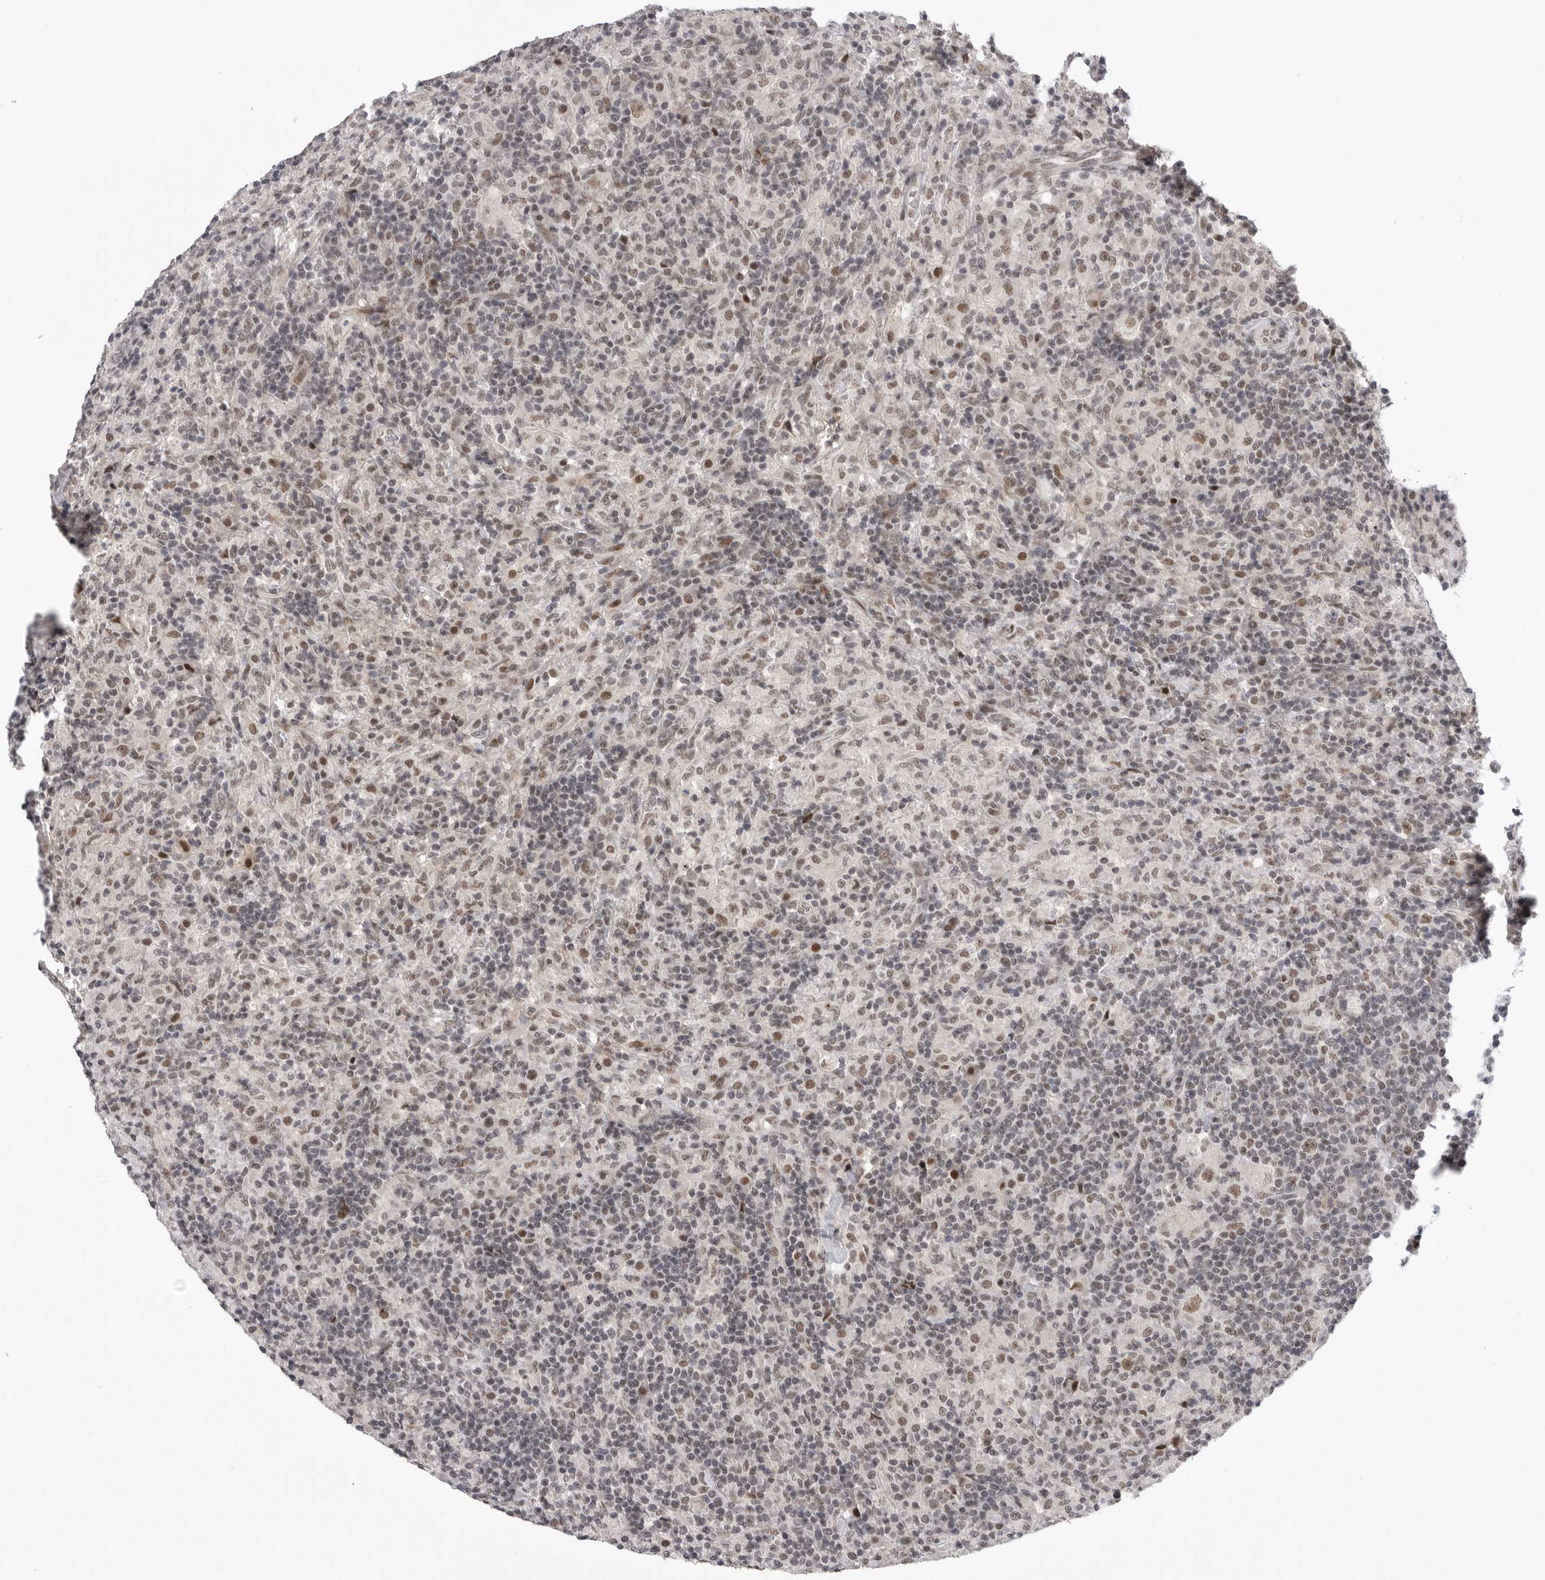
{"staining": {"intensity": "moderate", "quantity": ">75%", "location": "nuclear"}, "tissue": "lymphoma", "cell_type": "Tumor cells", "image_type": "cancer", "snomed": [{"axis": "morphology", "description": "Hodgkin's disease, NOS"}, {"axis": "topography", "description": "Lymph node"}], "caption": "About >75% of tumor cells in Hodgkin's disease display moderate nuclear protein staining as visualized by brown immunohistochemical staining.", "gene": "POU5F1", "patient": {"sex": "male", "age": 70}}